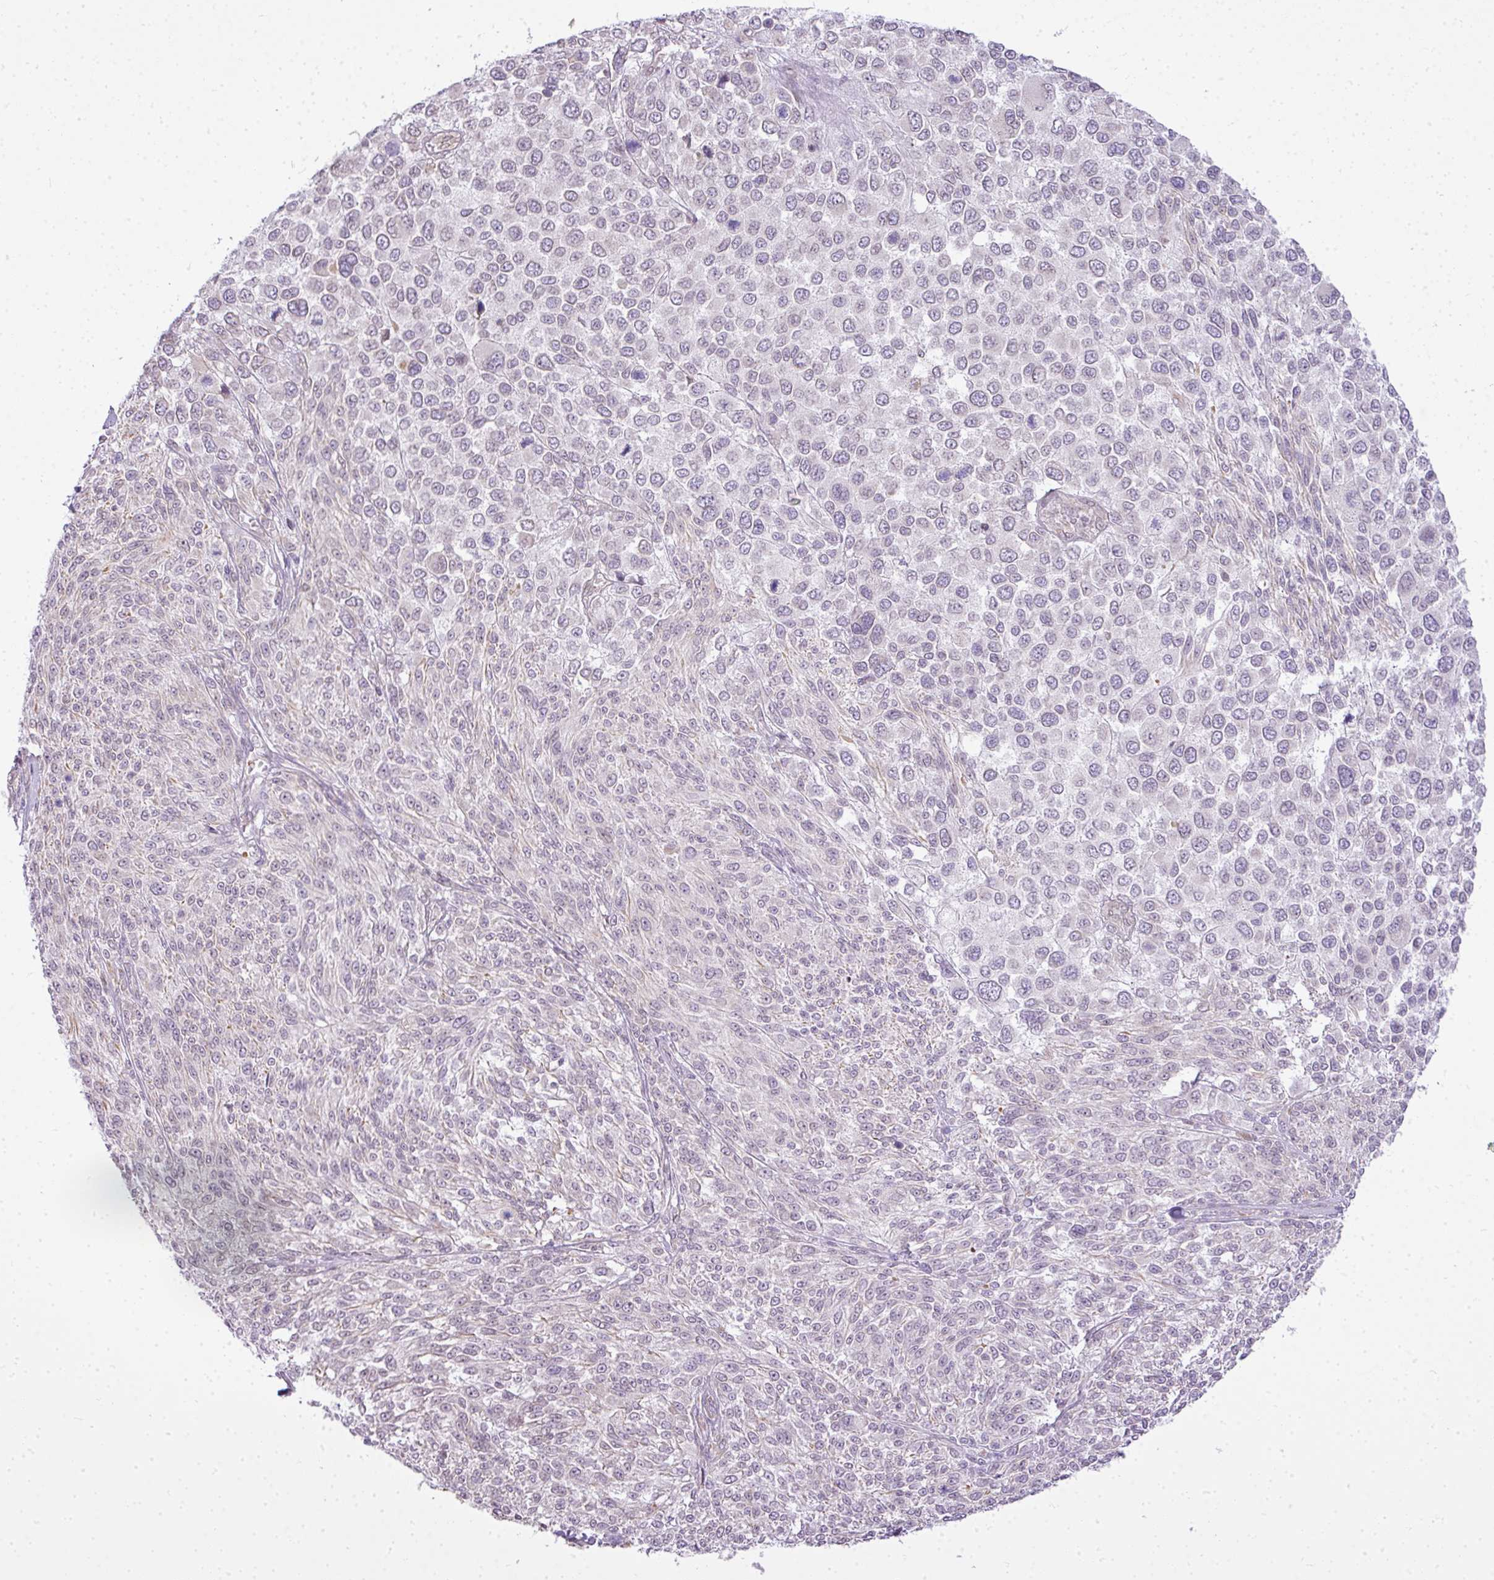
{"staining": {"intensity": "moderate", "quantity": "<25%", "location": "cytoplasmic/membranous"}, "tissue": "melanoma", "cell_type": "Tumor cells", "image_type": "cancer", "snomed": [{"axis": "morphology", "description": "Malignant melanoma, NOS"}, {"axis": "topography", "description": "Skin of trunk"}], "caption": "Immunohistochemistry (IHC) photomicrograph of malignant melanoma stained for a protein (brown), which demonstrates low levels of moderate cytoplasmic/membranous positivity in about <25% of tumor cells.", "gene": "COX18", "patient": {"sex": "male", "age": 71}}